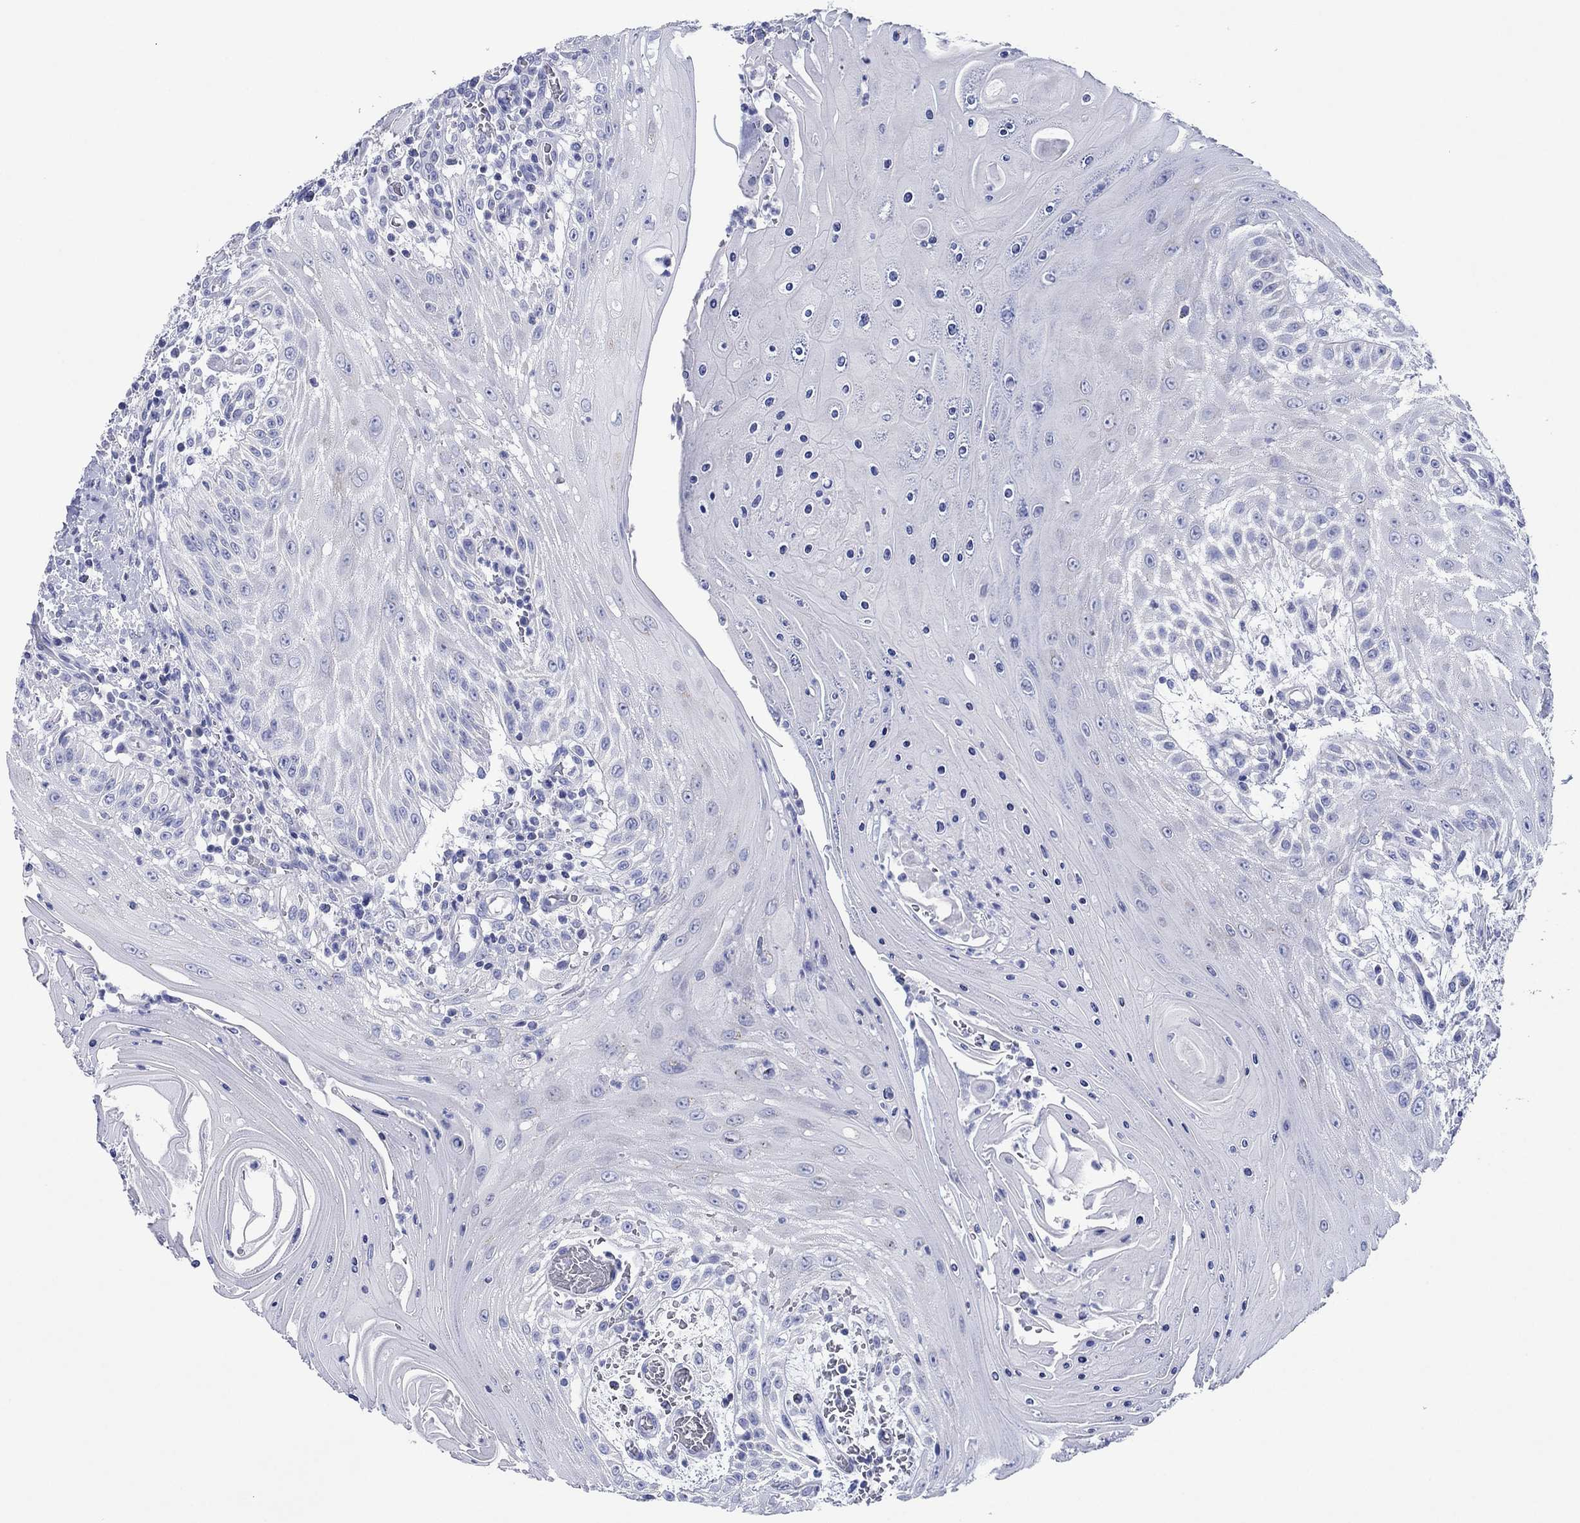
{"staining": {"intensity": "negative", "quantity": "none", "location": "none"}, "tissue": "head and neck cancer", "cell_type": "Tumor cells", "image_type": "cancer", "snomed": [{"axis": "morphology", "description": "Squamous cell carcinoma, NOS"}, {"axis": "topography", "description": "Oral tissue"}, {"axis": "topography", "description": "Head-Neck"}], "caption": "Histopathology image shows no protein positivity in tumor cells of head and neck squamous cell carcinoma tissue.", "gene": "HCRT", "patient": {"sex": "male", "age": 58}}